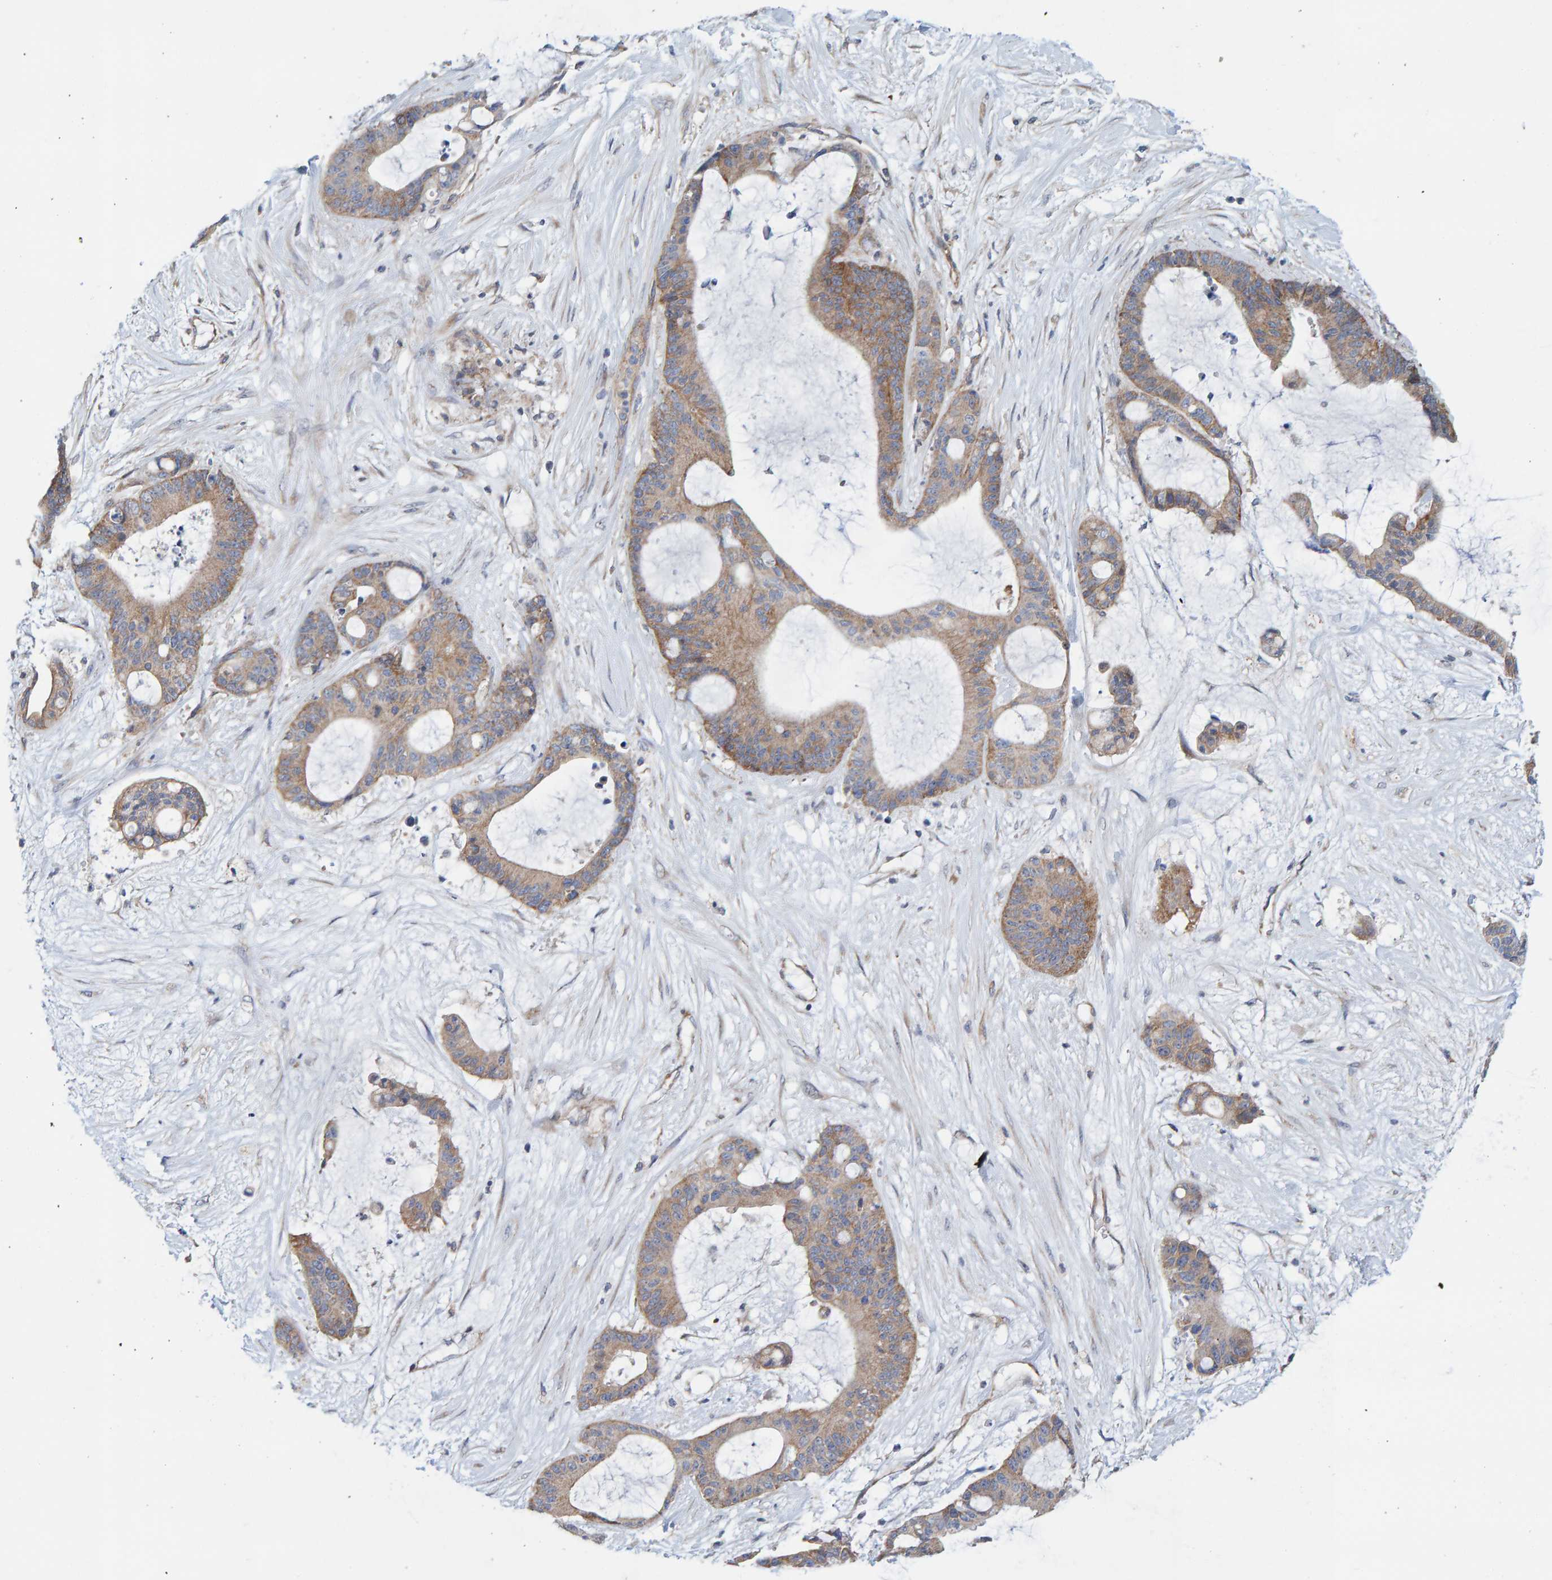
{"staining": {"intensity": "moderate", "quantity": ">75%", "location": "cytoplasmic/membranous"}, "tissue": "liver cancer", "cell_type": "Tumor cells", "image_type": "cancer", "snomed": [{"axis": "morphology", "description": "Cholangiocarcinoma"}, {"axis": "topography", "description": "Liver"}], "caption": "Immunohistochemistry image of neoplastic tissue: liver cholangiocarcinoma stained using IHC displays medium levels of moderate protein expression localized specifically in the cytoplasmic/membranous of tumor cells, appearing as a cytoplasmic/membranous brown color.", "gene": "RGP1", "patient": {"sex": "female", "age": 73}}